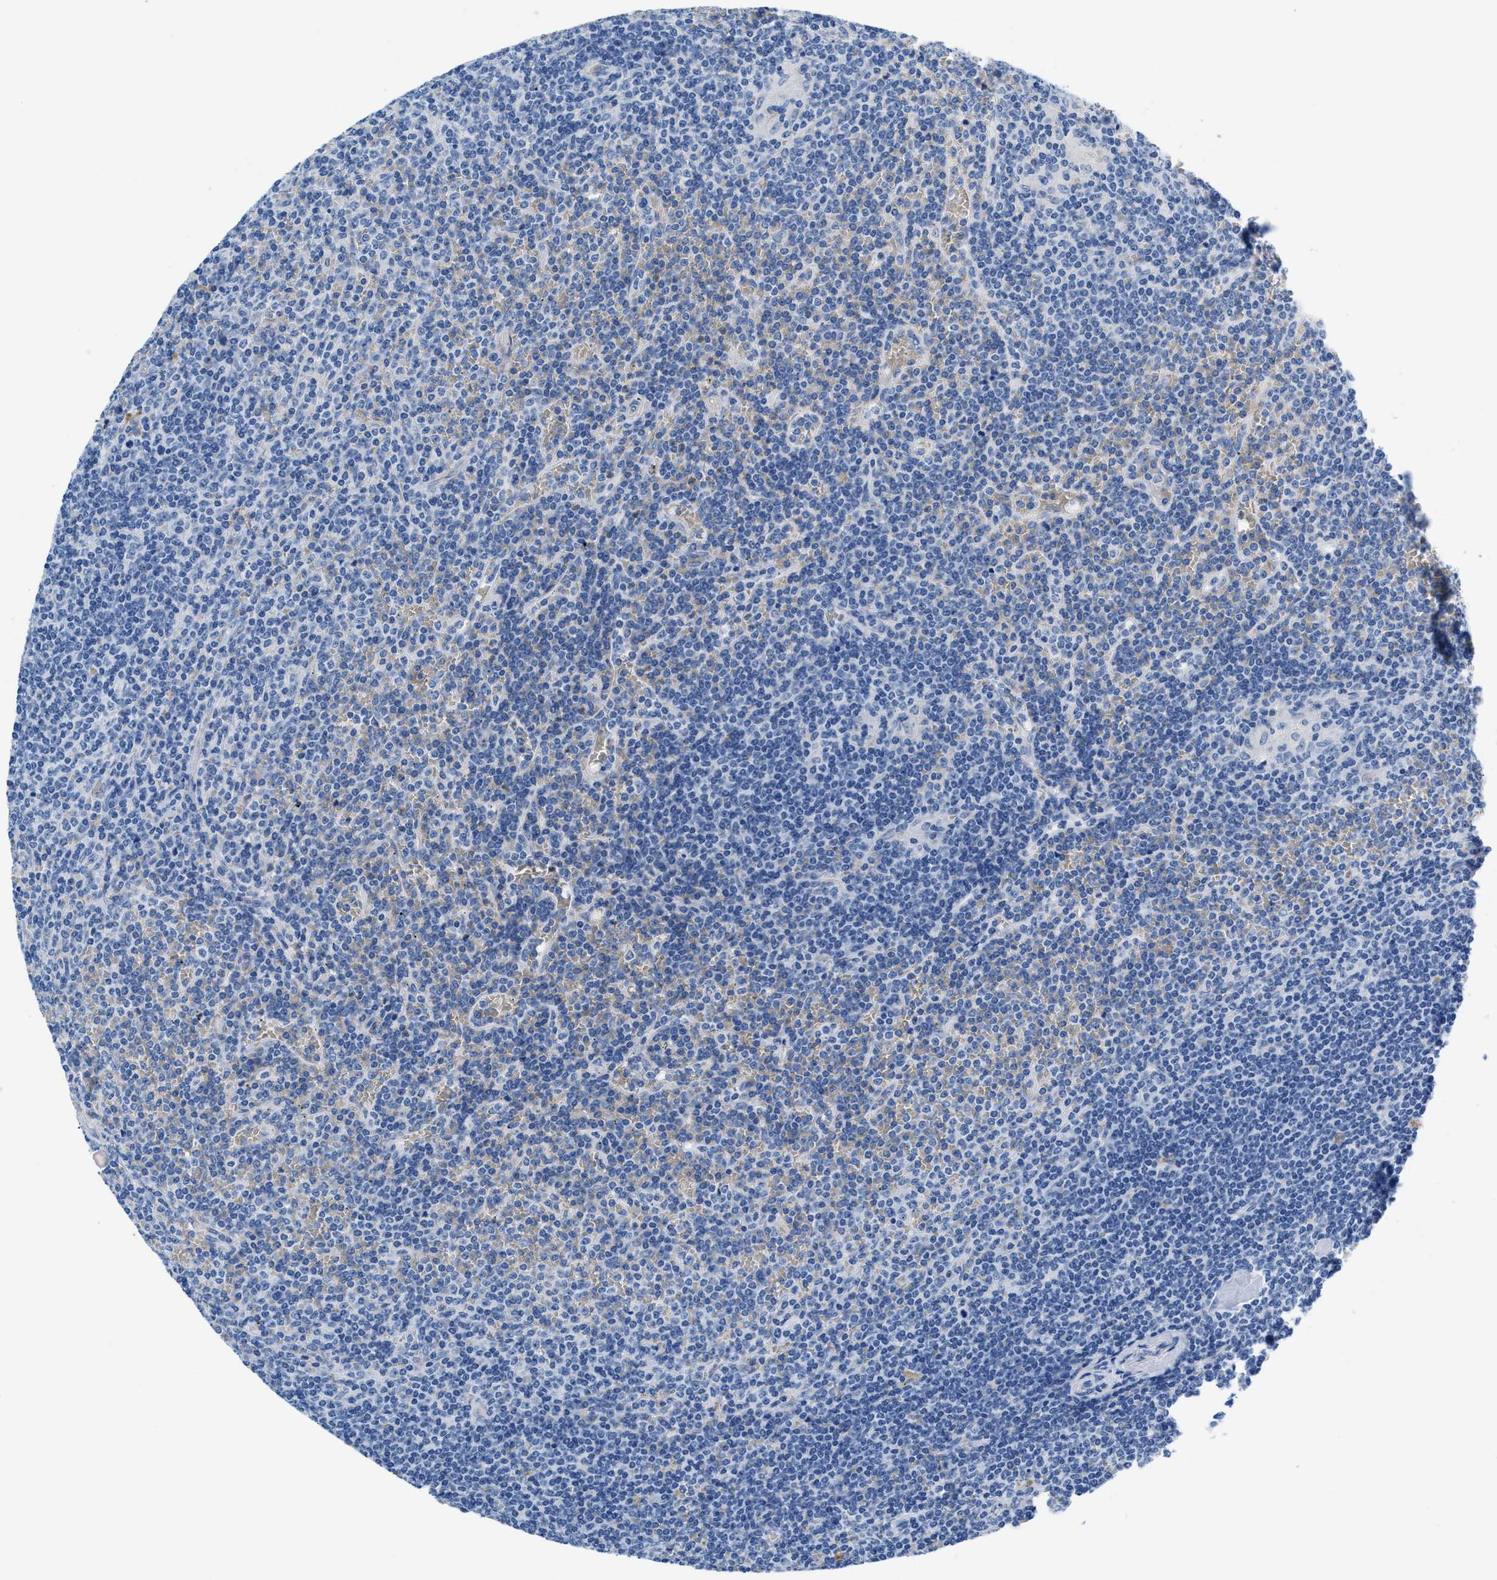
{"staining": {"intensity": "negative", "quantity": "none", "location": "none"}, "tissue": "lymphoma", "cell_type": "Tumor cells", "image_type": "cancer", "snomed": [{"axis": "morphology", "description": "Malignant lymphoma, non-Hodgkin's type, Low grade"}, {"axis": "topography", "description": "Spleen"}], "caption": "IHC image of malignant lymphoma, non-Hodgkin's type (low-grade) stained for a protein (brown), which displays no expression in tumor cells.", "gene": "SLFN13", "patient": {"sex": "female", "age": 19}}